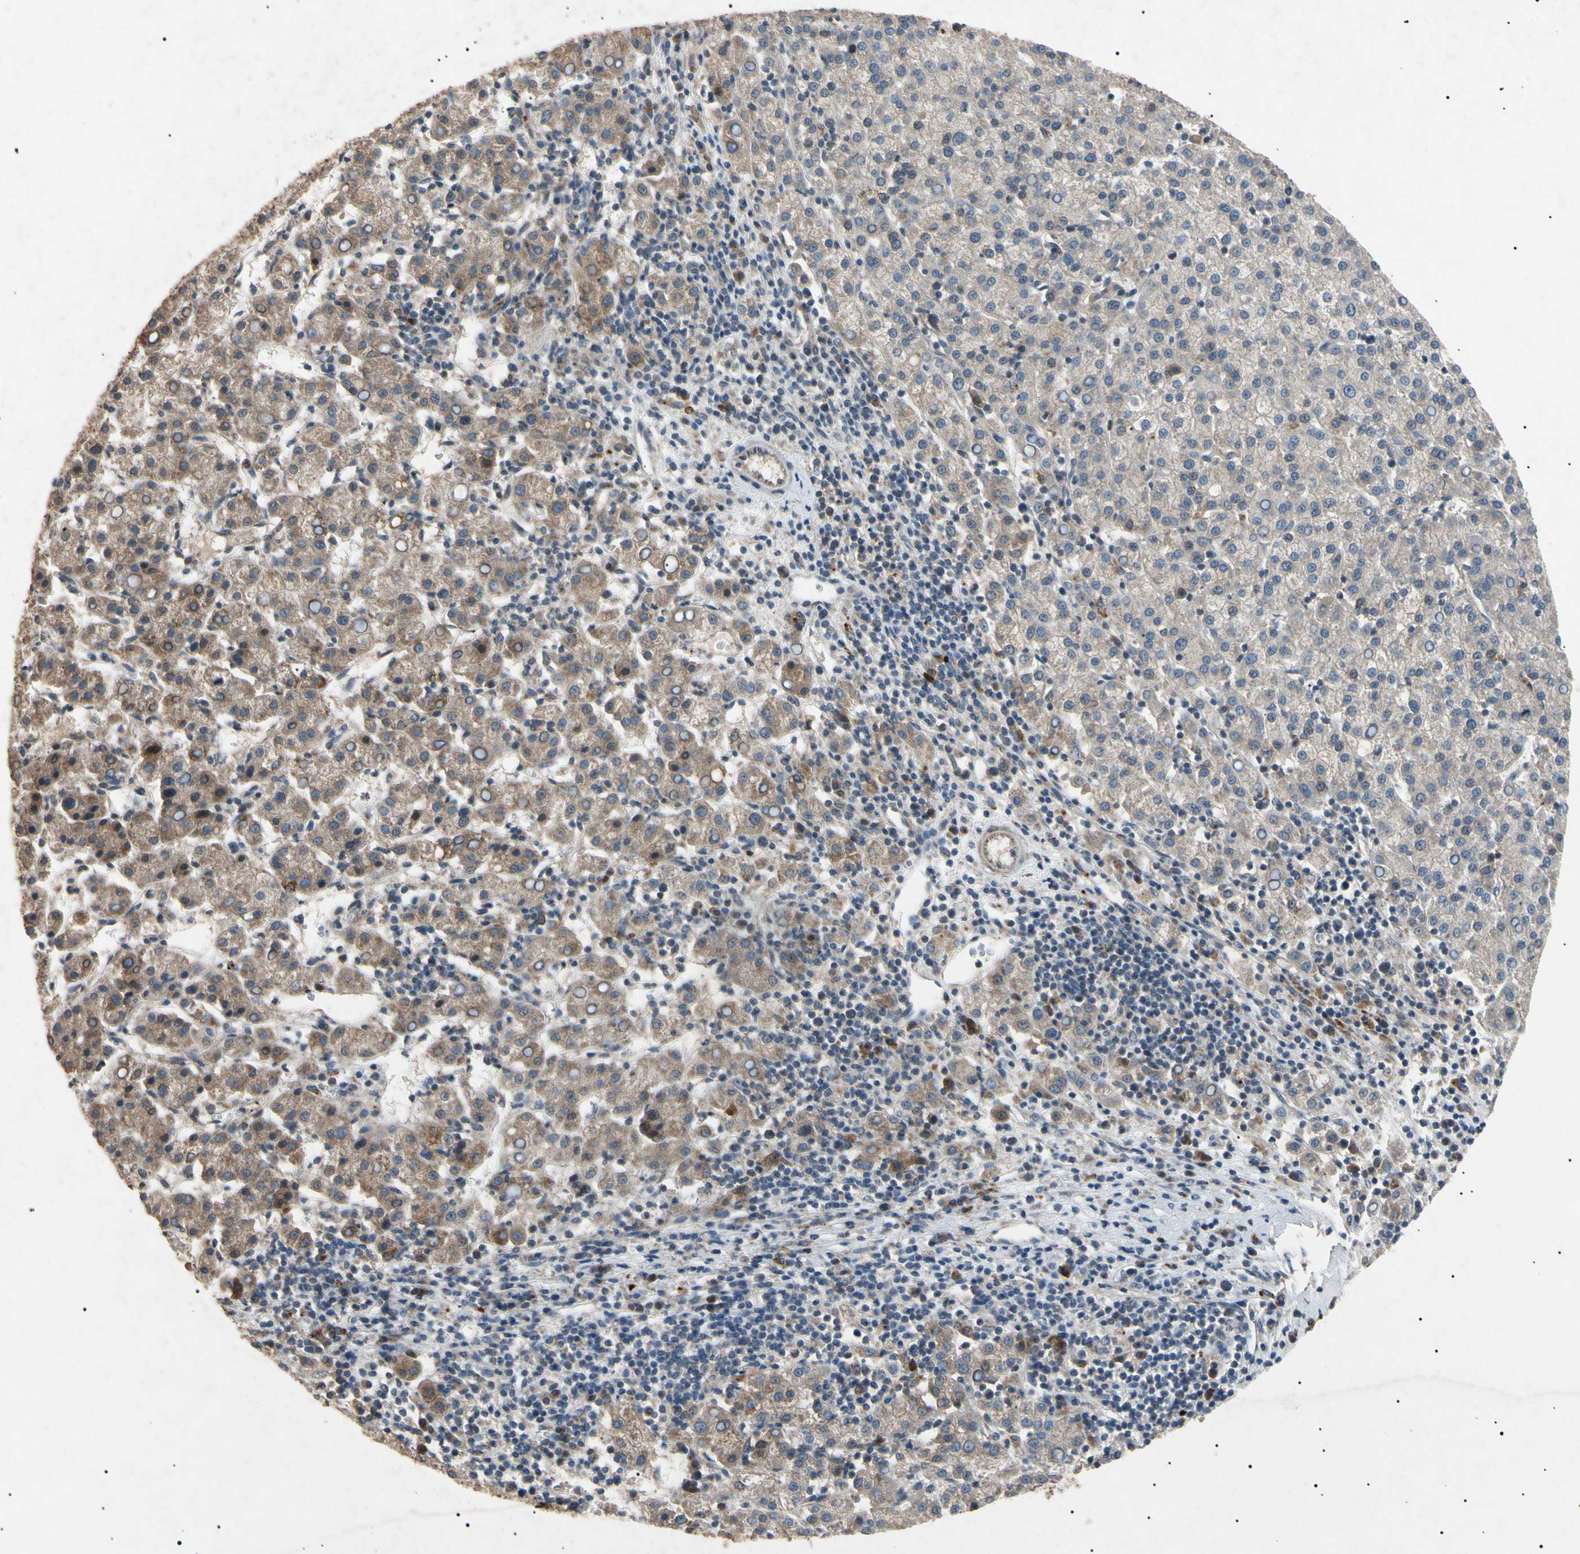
{"staining": {"intensity": "weak", "quantity": "<25%", "location": "cytoplasmic/membranous"}, "tissue": "liver cancer", "cell_type": "Tumor cells", "image_type": "cancer", "snomed": [{"axis": "morphology", "description": "Carcinoma, Hepatocellular, NOS"}, {"axis": "topography", "description": "Liver"}], "caption": "Immunohistochemistry (IHC) photomicrograph of neoplastic tissue: human liver cancer stained with DAB displays no significant protein positivity in tumor cells.", "gene": "TUBB4A", "patient": {"sex": "female", "age": 58}}